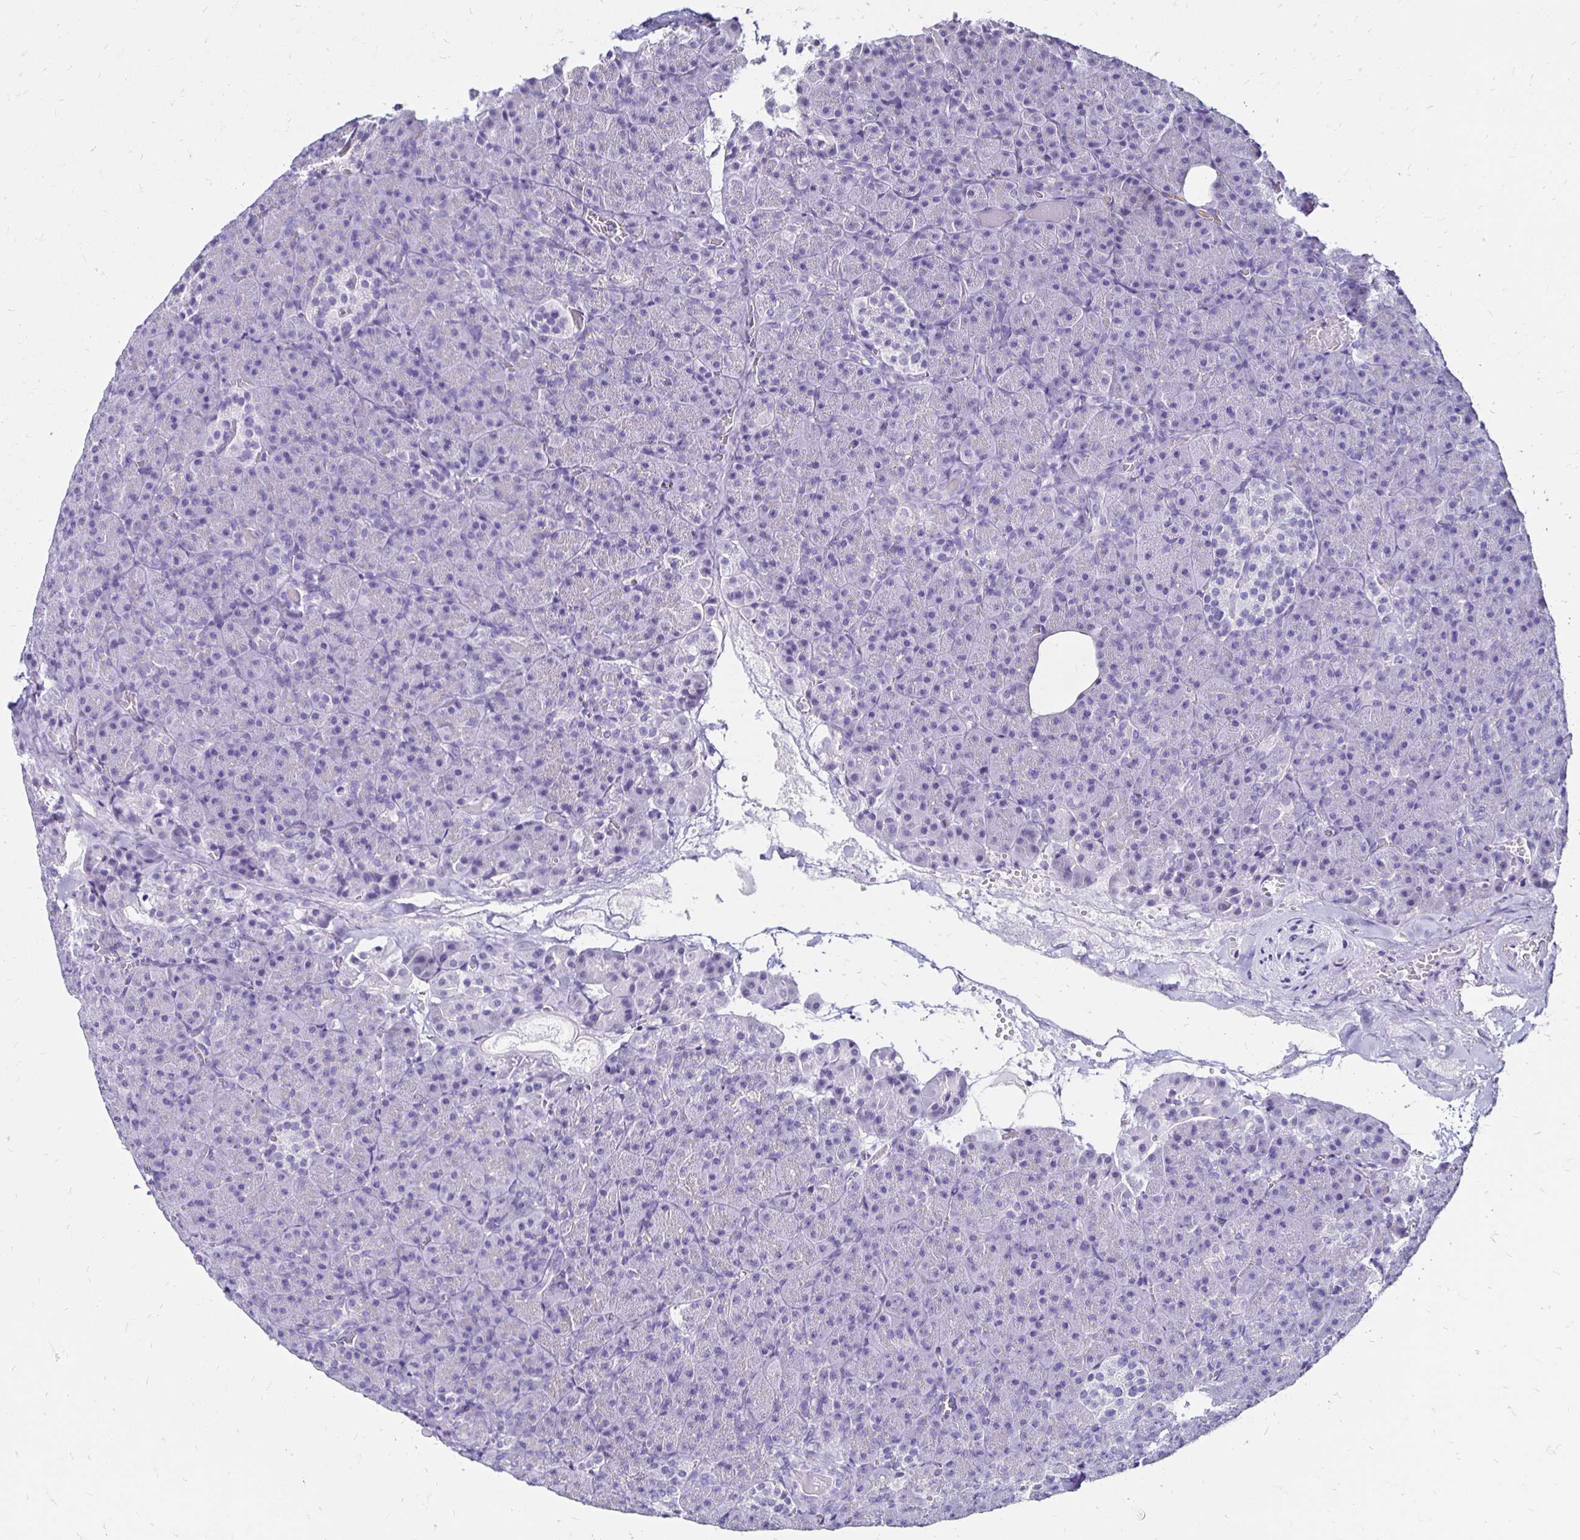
{"staining": {"intensity": "negative", "quantity": "none", "location": "none"}, "tissue": "pancreas", "cell_type": "Exocrine glandular cells", "image_type": "normal", "snomed": [{"axis": "morphology", "description": "Normal tissue, NOS"}, {"axis": "topography", "description": "Pancreas"}], "caption": "IHC of benign human pancreas displays no expression in exocrine glandular cells. (DAB immunohistochemistry (IHC) visualized using brightfield microscopy, high magnification).", "gene": "KCNT1", "patient": {"sex": "female", "age": 74}}